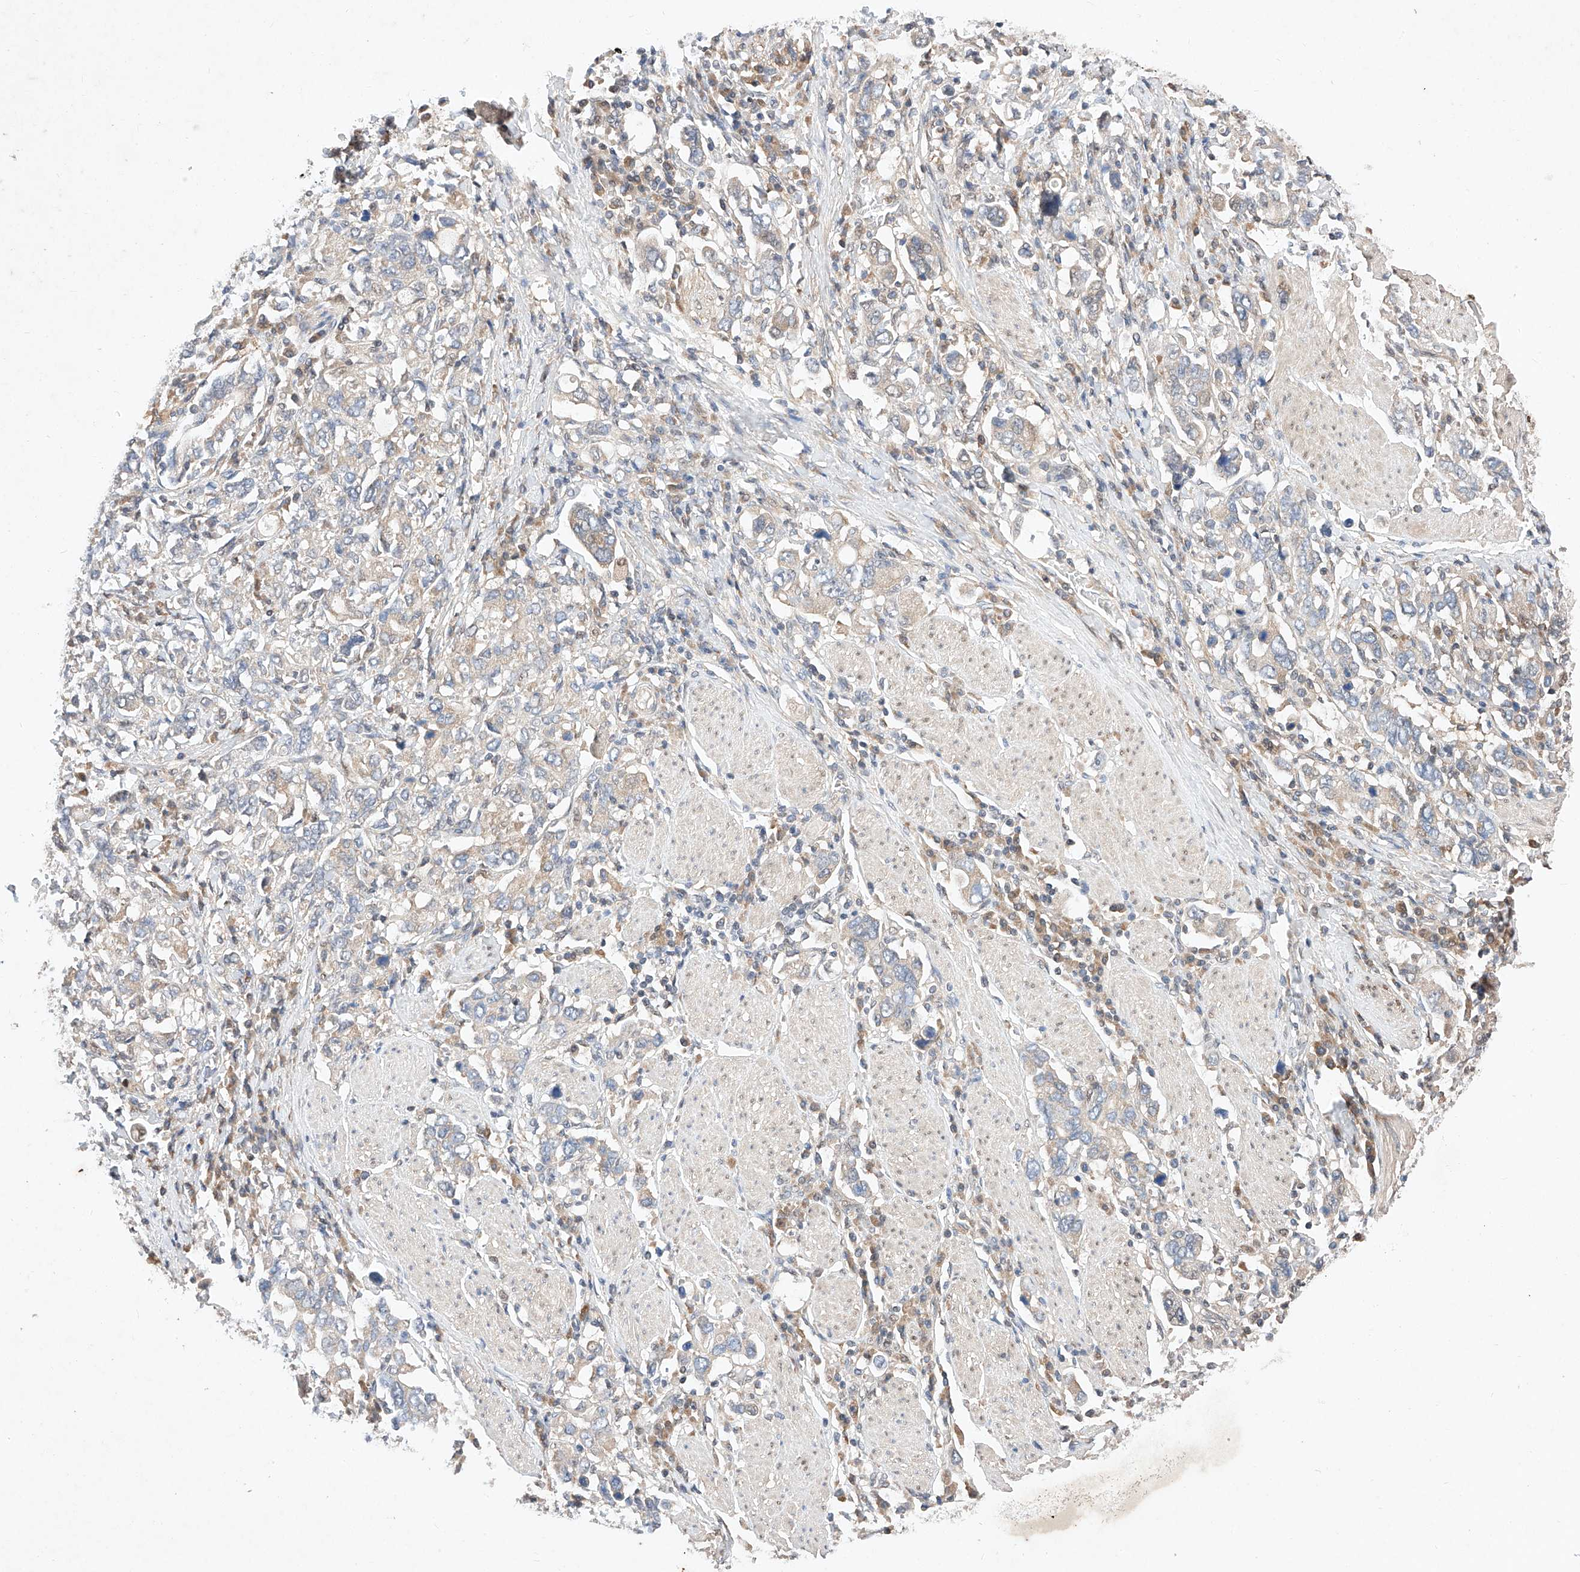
{"staining": {"intensity": "negative", "quantity": "none", "location": "none"}, "tissue": "stomach cancer", "cell_type": "Tumor cells", "image_type": "cancer", "snomed": [{"axis": "morphology", "description": "Adenocarcinoma, NOS"}, {"axis": "topography", "description": "Stomach, upper"}], "caption": "An immunohistochemistry (IHC) image of stomach adenocarcinoma is shown. There is no staining in tumor cells of stomach adenocarcinoma.", "gene": "ZSCAN4", "patient": {"sex": "male", "age": 62}}